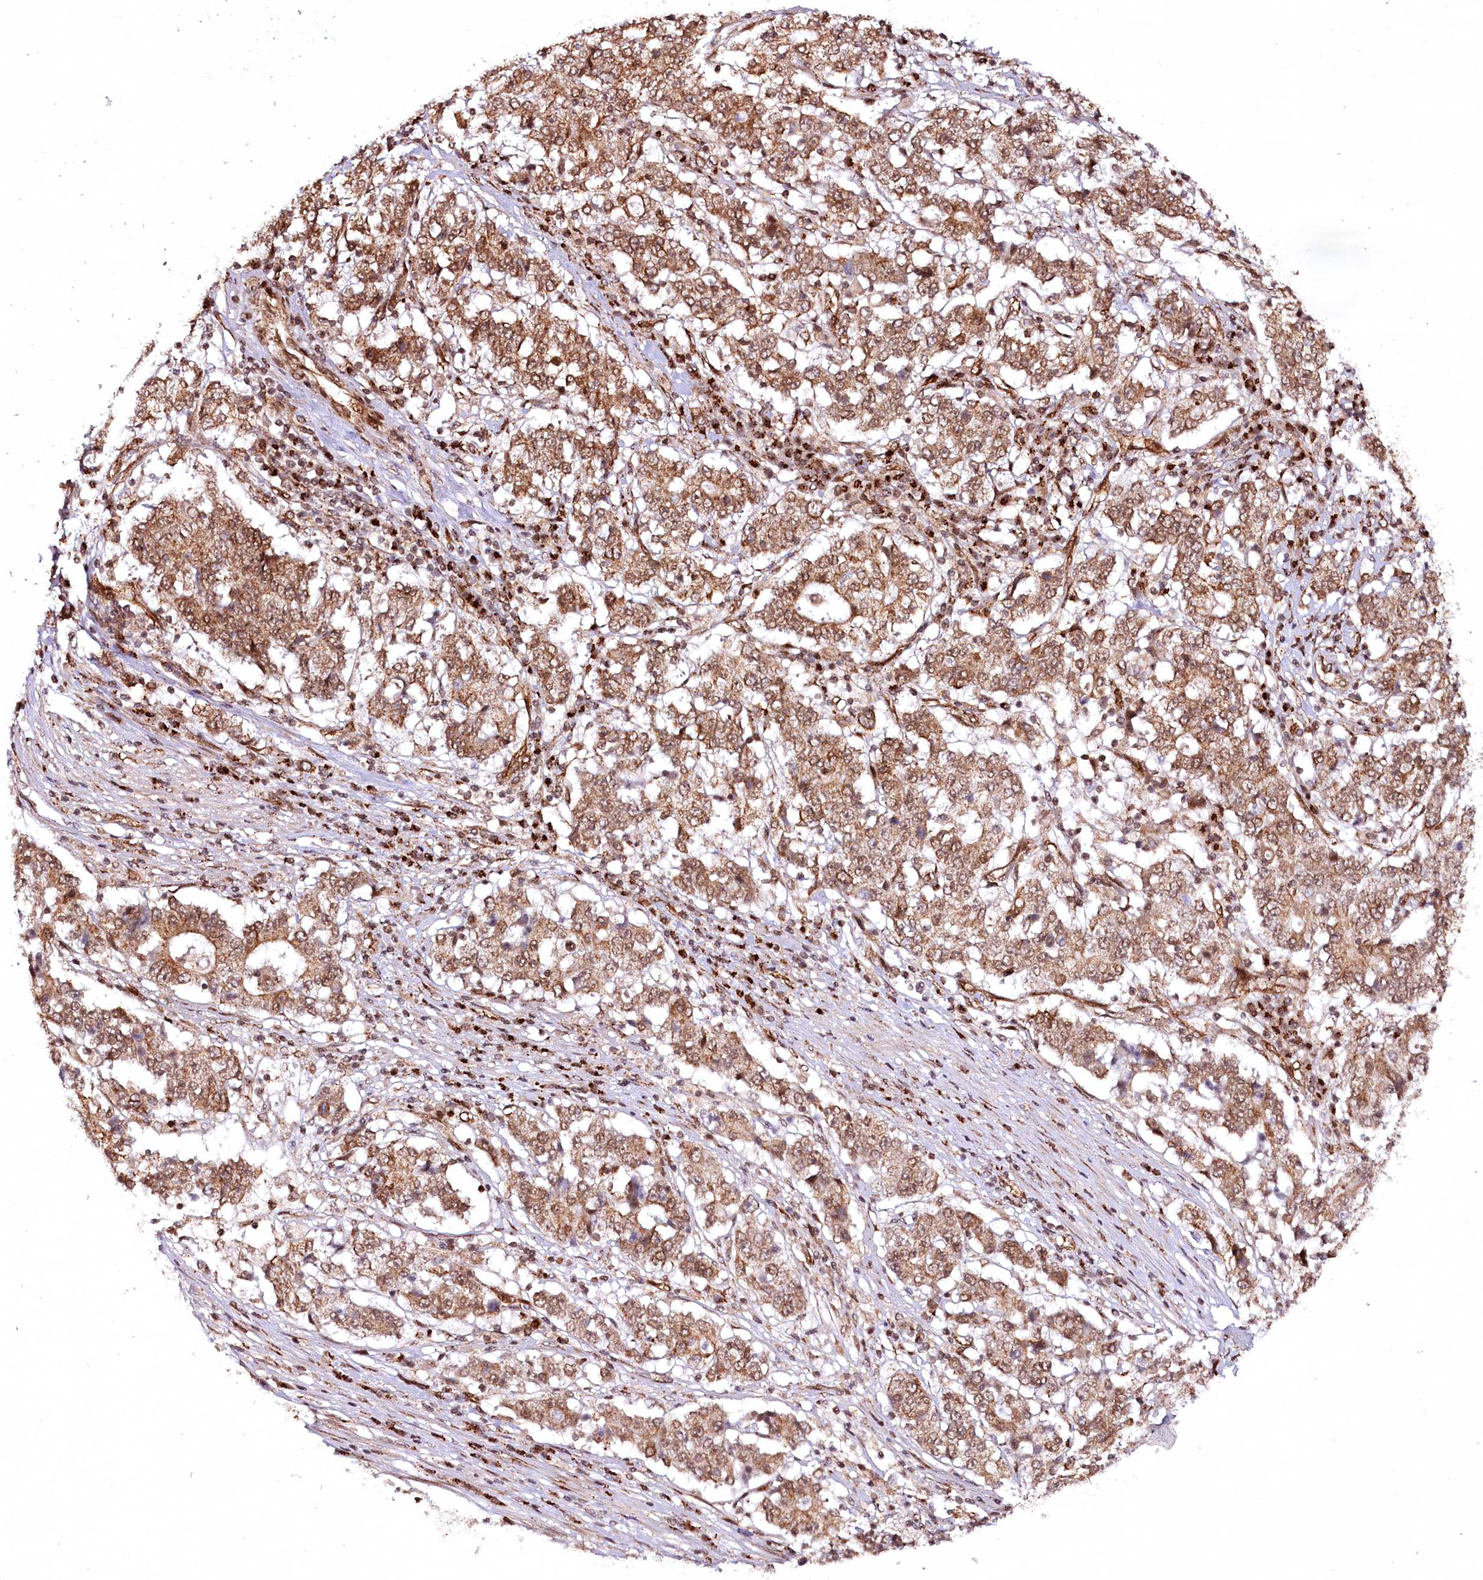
{"staining": {"intensity": "moderate", "quantity": ">75%", "location": "cytoplasmic/membranous,nuclear"}, "tissue": "stomach cancer", "cell_type": "Tumor cells", "image_type": "cancer", "snomed": [{"axis": "morphology", "description": "Adenocarcinoma, NOS"}, {"axis": "topography", "description": "Stomach"}], "caption": "Approximately >75% of tumor cells in human adenocarcinoma (stomach) display moderate cytoplasmic/membranous and nuclear protein expression as visualized by brown immunohistochemical staining.", "gene": "COPG1", "patient": {"sex": "male", "age": 59}}